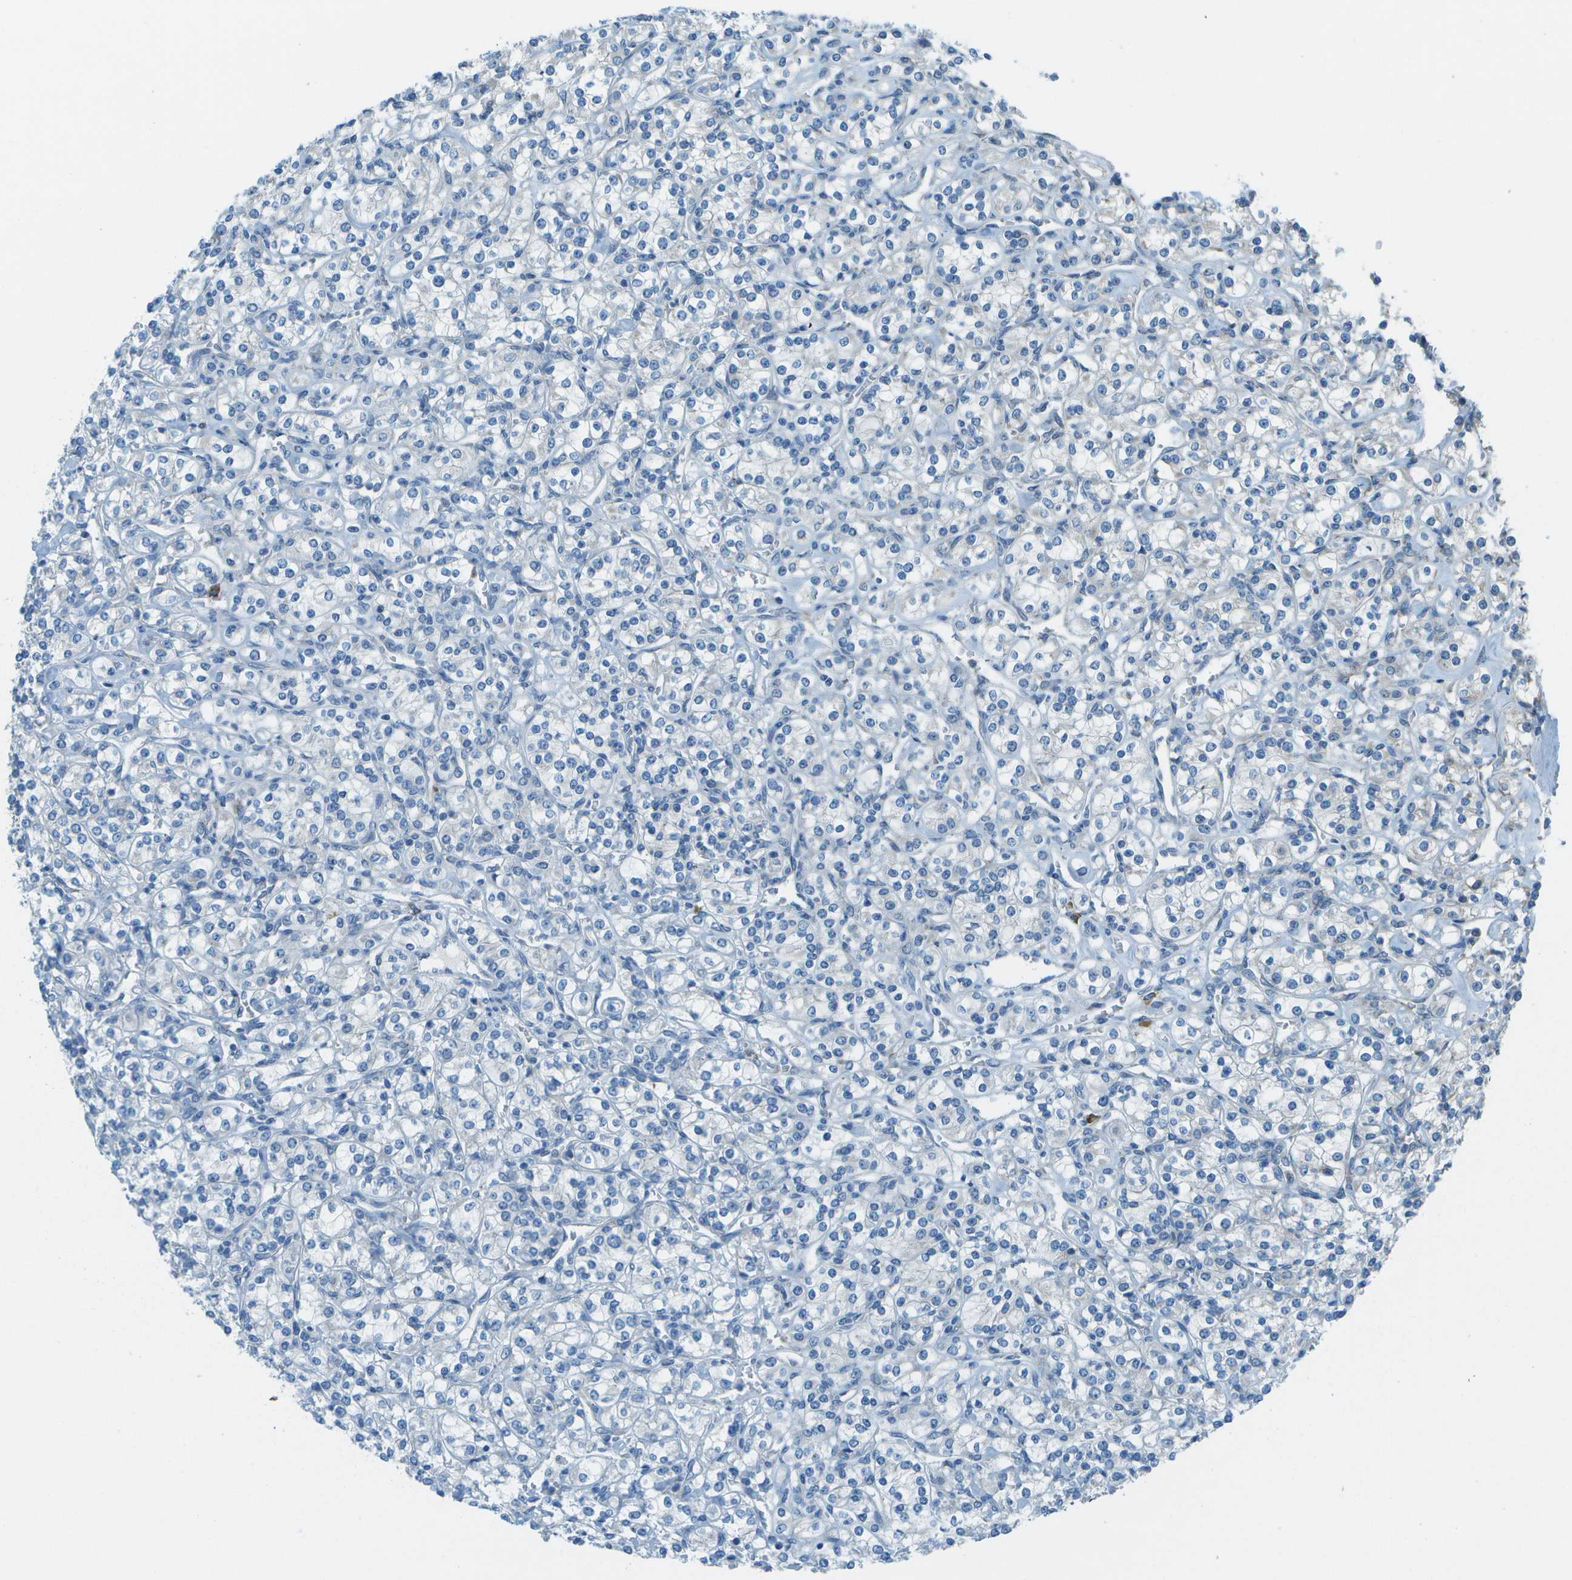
{"staining": {"intensity": "negative", "quantity": "none", "location": "none"}, "tissue": "renal cancer", "cell_type": "Tumor cells", "image_type": "cancer", "snomed": [{"axis": "morphology", "description": "Adenocarcinoma, NOS"}, {"axis": "topography", "description": "Kidney"}], "caption": "Renal cancer (adenocarcinoma) stained for a protein using IHC exhibits no expression tumor cells.", "gene": "KCTD3", "patient": {"sex": "male", "age": 77}}